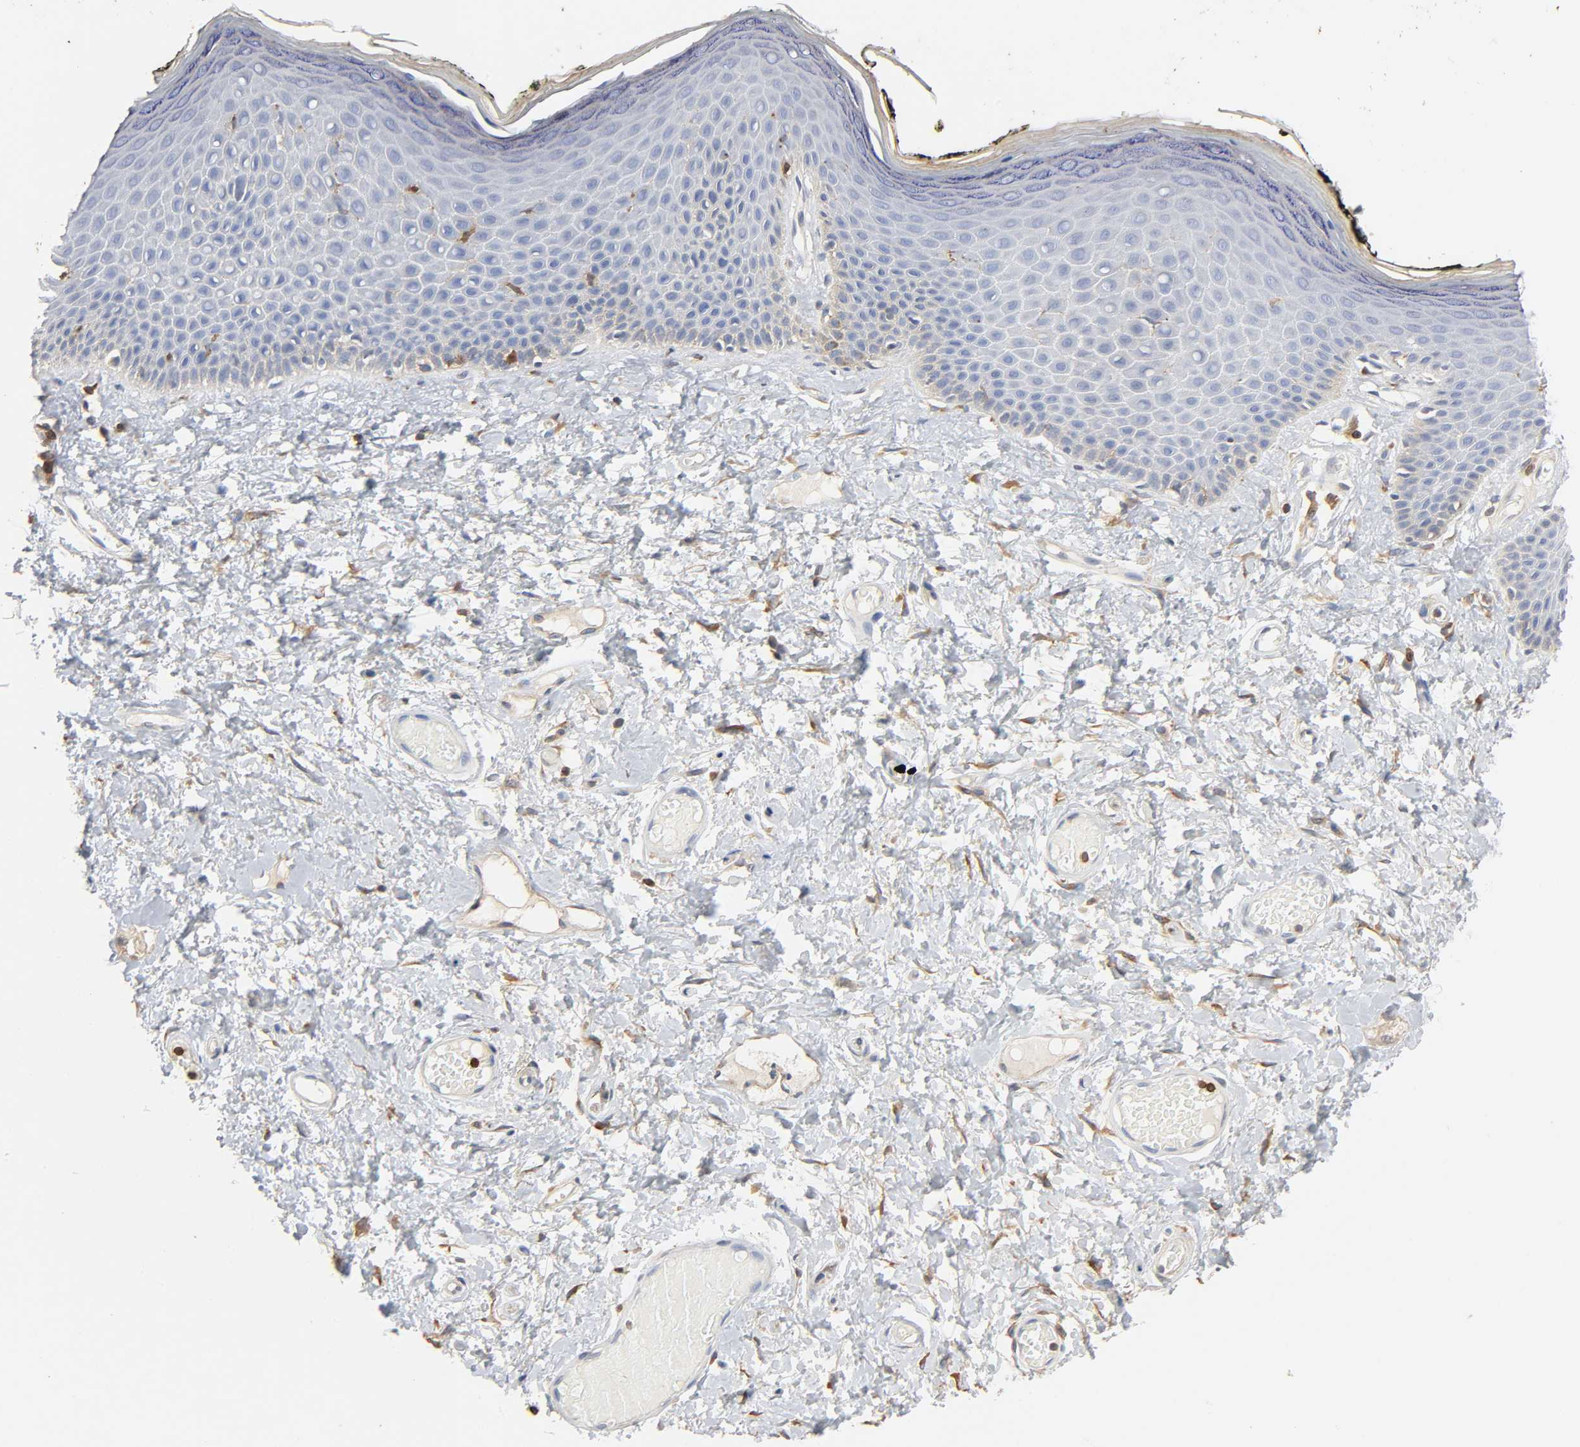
{"staining": {"intensity": "weak", "quantity": "<25%", "location": "cytoplasmic/membranous"}, "tissue": "skin", "cell_type": "Epidermal cells", "image_type": "normal", "snomed": [{"axis": "morphology", "description": "Normal tissue, NOS"}, {"axis": "morphology", "description": "Inflammation, NOS"}, {"axis": "topography", "description": "Vulva"}], "caption": "Protein analysis of unremarkable skin shows no significant staining in epidermal cells. The staining is performed using DAB brown chromogen with nuclei counter-stained in using hematoxylin.", "gene": "BIN1", "patient": {"sex": "female", "age": 84}}